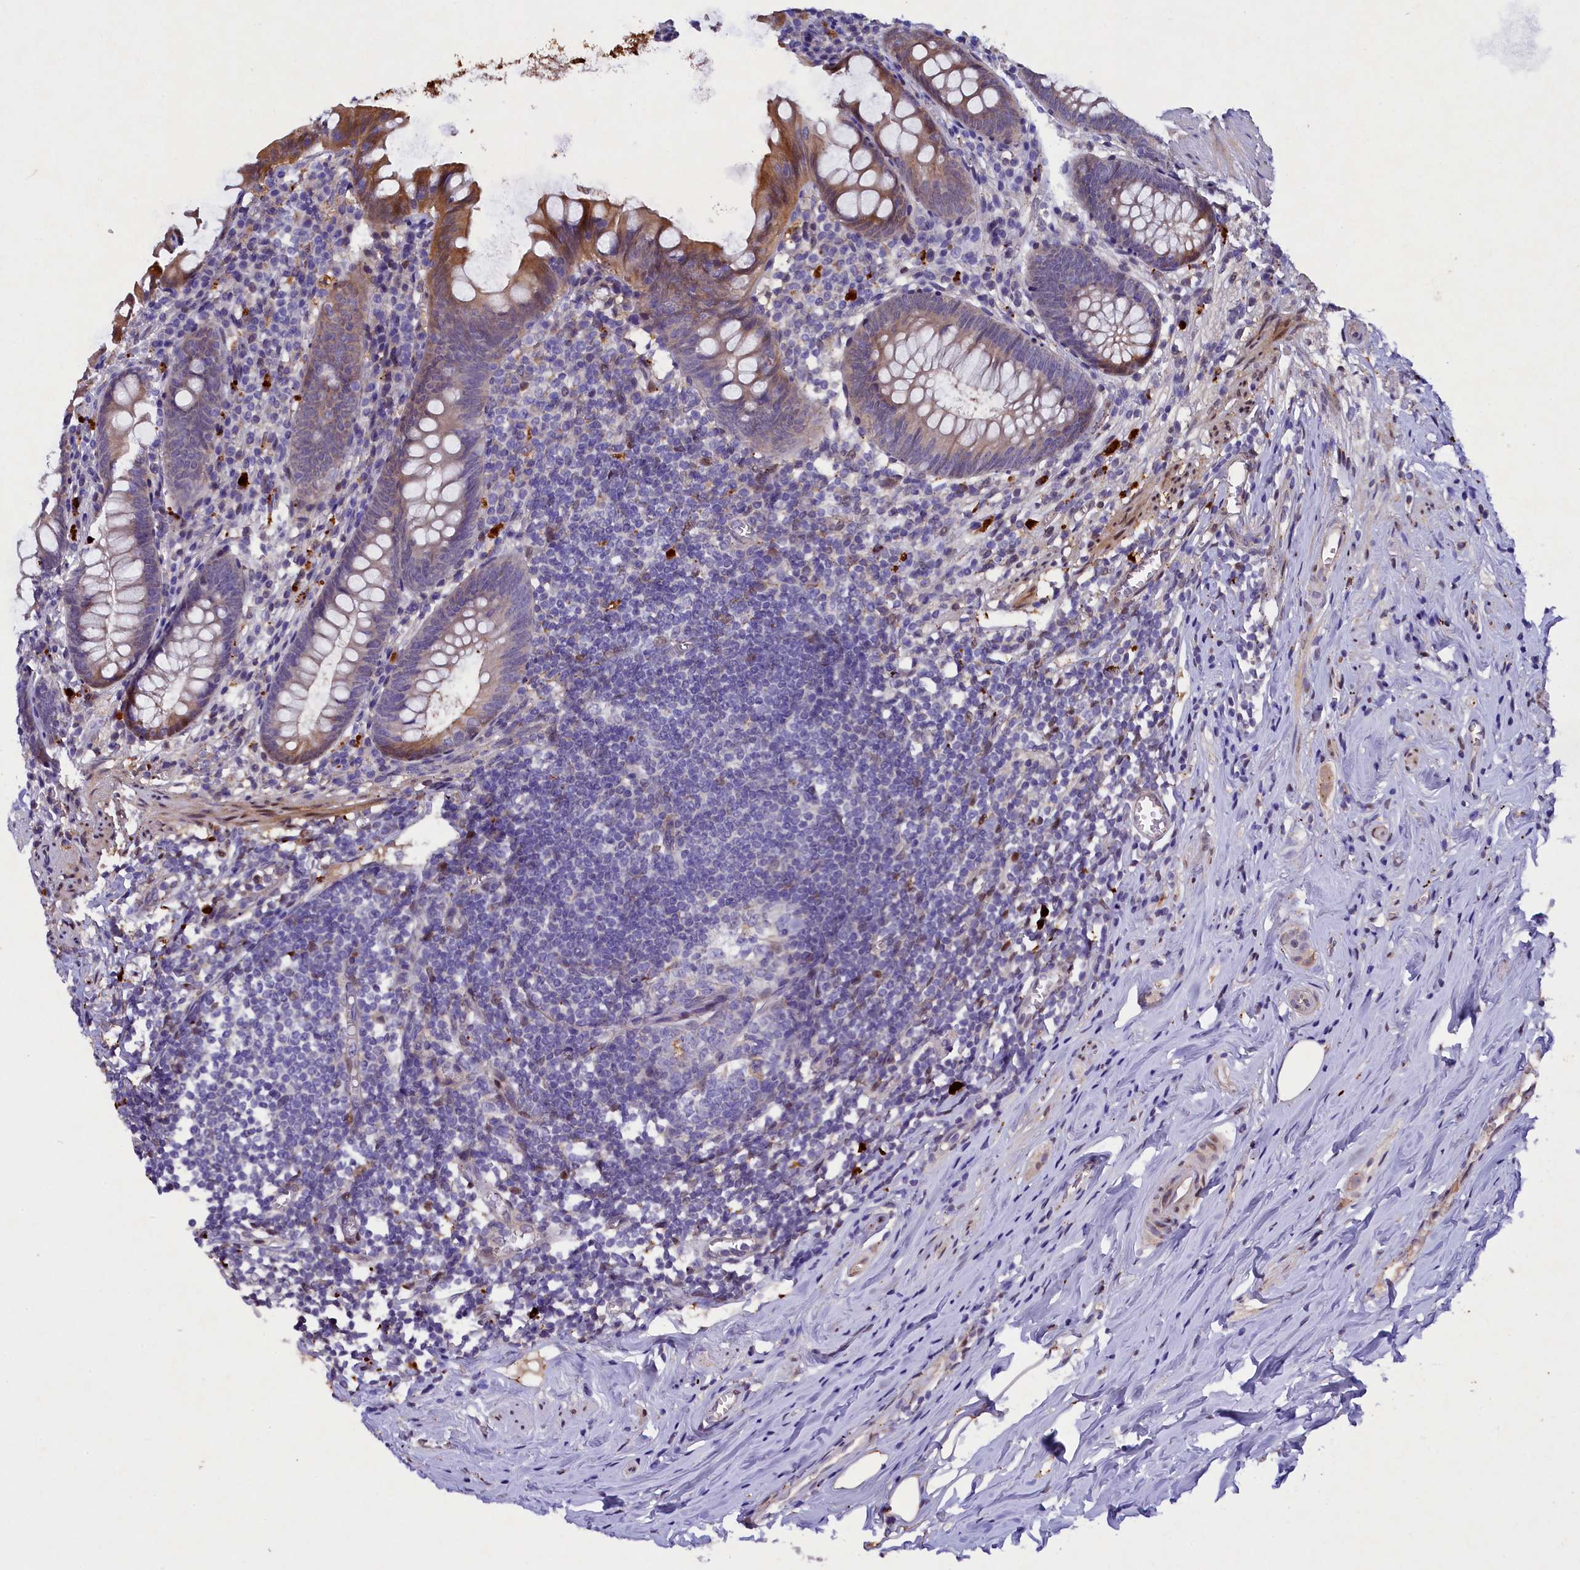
{"staining": {"intensity": "moderate", "quantity": ">75%", "location": "cytoplasmic/membranous"}, "tissue": "appendix", "cell_type": "Glandular cells", "image_type": "normal", "snomed": [{"axis": "morphology", "description": "Normal tissue, NOS"}, {"axis": "topography", "description": "Appendix"}], "caption": "Immunohistochemistry (IHC) image of benign appendix stained for a protein (brown), which shows medium levels of moderate cytoplasmic/membranous positivity in about >75% of glandular cells.", "gene": "TGDS", "patient": {"sex": "female", "age": 51}}